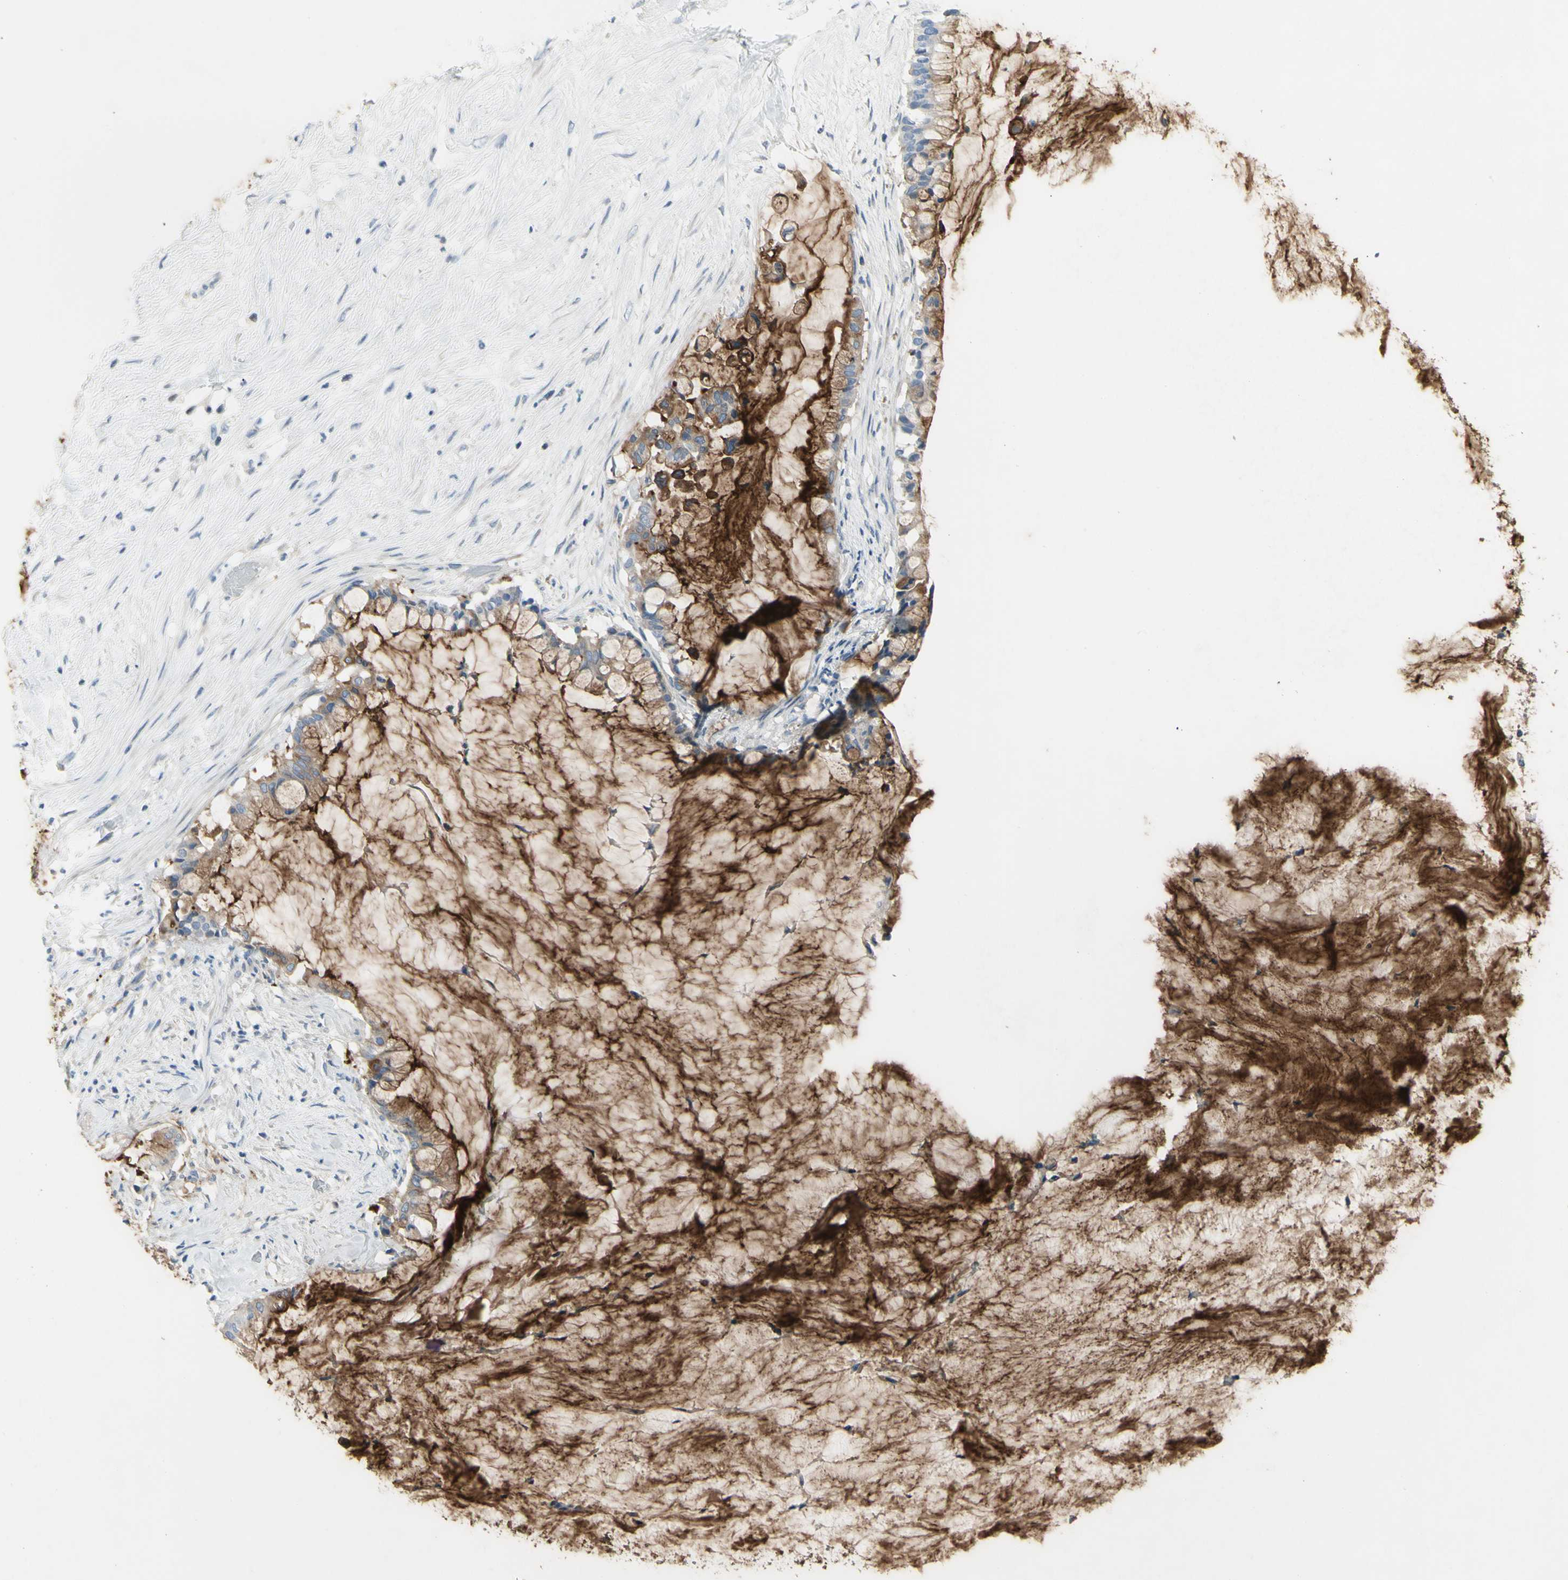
{"staining": {"intensity": "weak", "quantity": ">75%", "location": "cytoplasmic/membranous"}, "tissue": "pancreatic cancer", "cell_type": "Tumor cells", "image_type": "cancer", "snomed": [{"axis": "morphology", "description": "Adenocarcinoma, NOS"}, {"axis": "topography", "description": "Pancreas"}], "caption": "Immunohistochemical staining of human pancreatic adenocarcinoma reveals weak cytoplasmic/membranous protein positivity in approximately >75% of tumor cells.", "gene": "MUC1", "patient": {"sex": "male", "age": 41}}